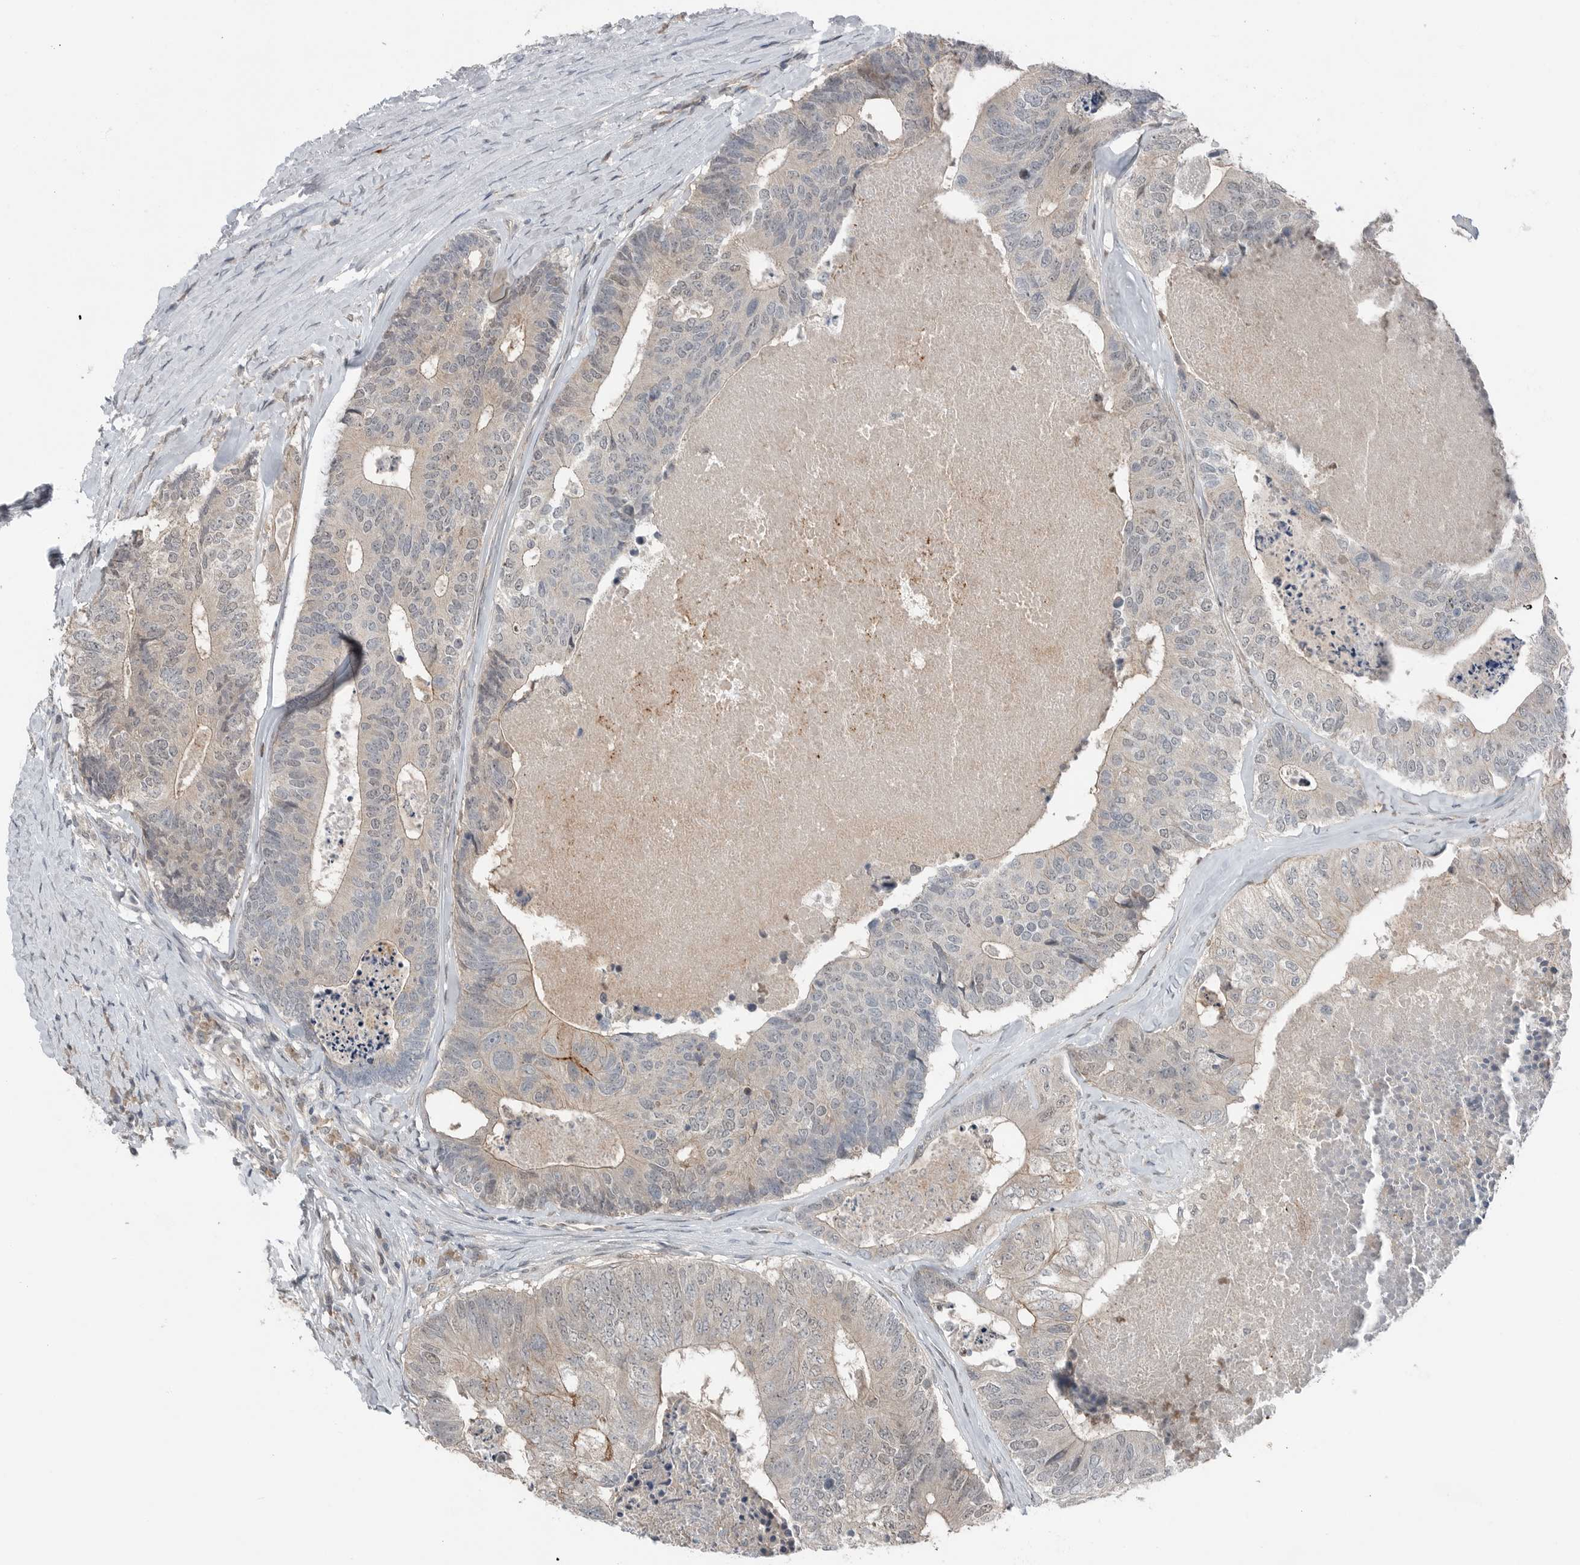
{"staining": {"intensity": "weak", "quantity": "25%-75%", "location": "cytoplasmic/membranous"}, "tissue": "colorectal cancer", "cell_type": "Tumor cells", "image_type": "cancer", "snomed": [{"axis": "morphology", "description": "Adenocarcinoma, NOS"}, {"axis": "topography", "description": "Colon"}], "caption": "Human adenocarcinoma (colorectal) stained with a protein marker reveals weak staining in tumor cells.", "gene": "MFAP3L", "patient": {"sex": "female", "age": 67}}